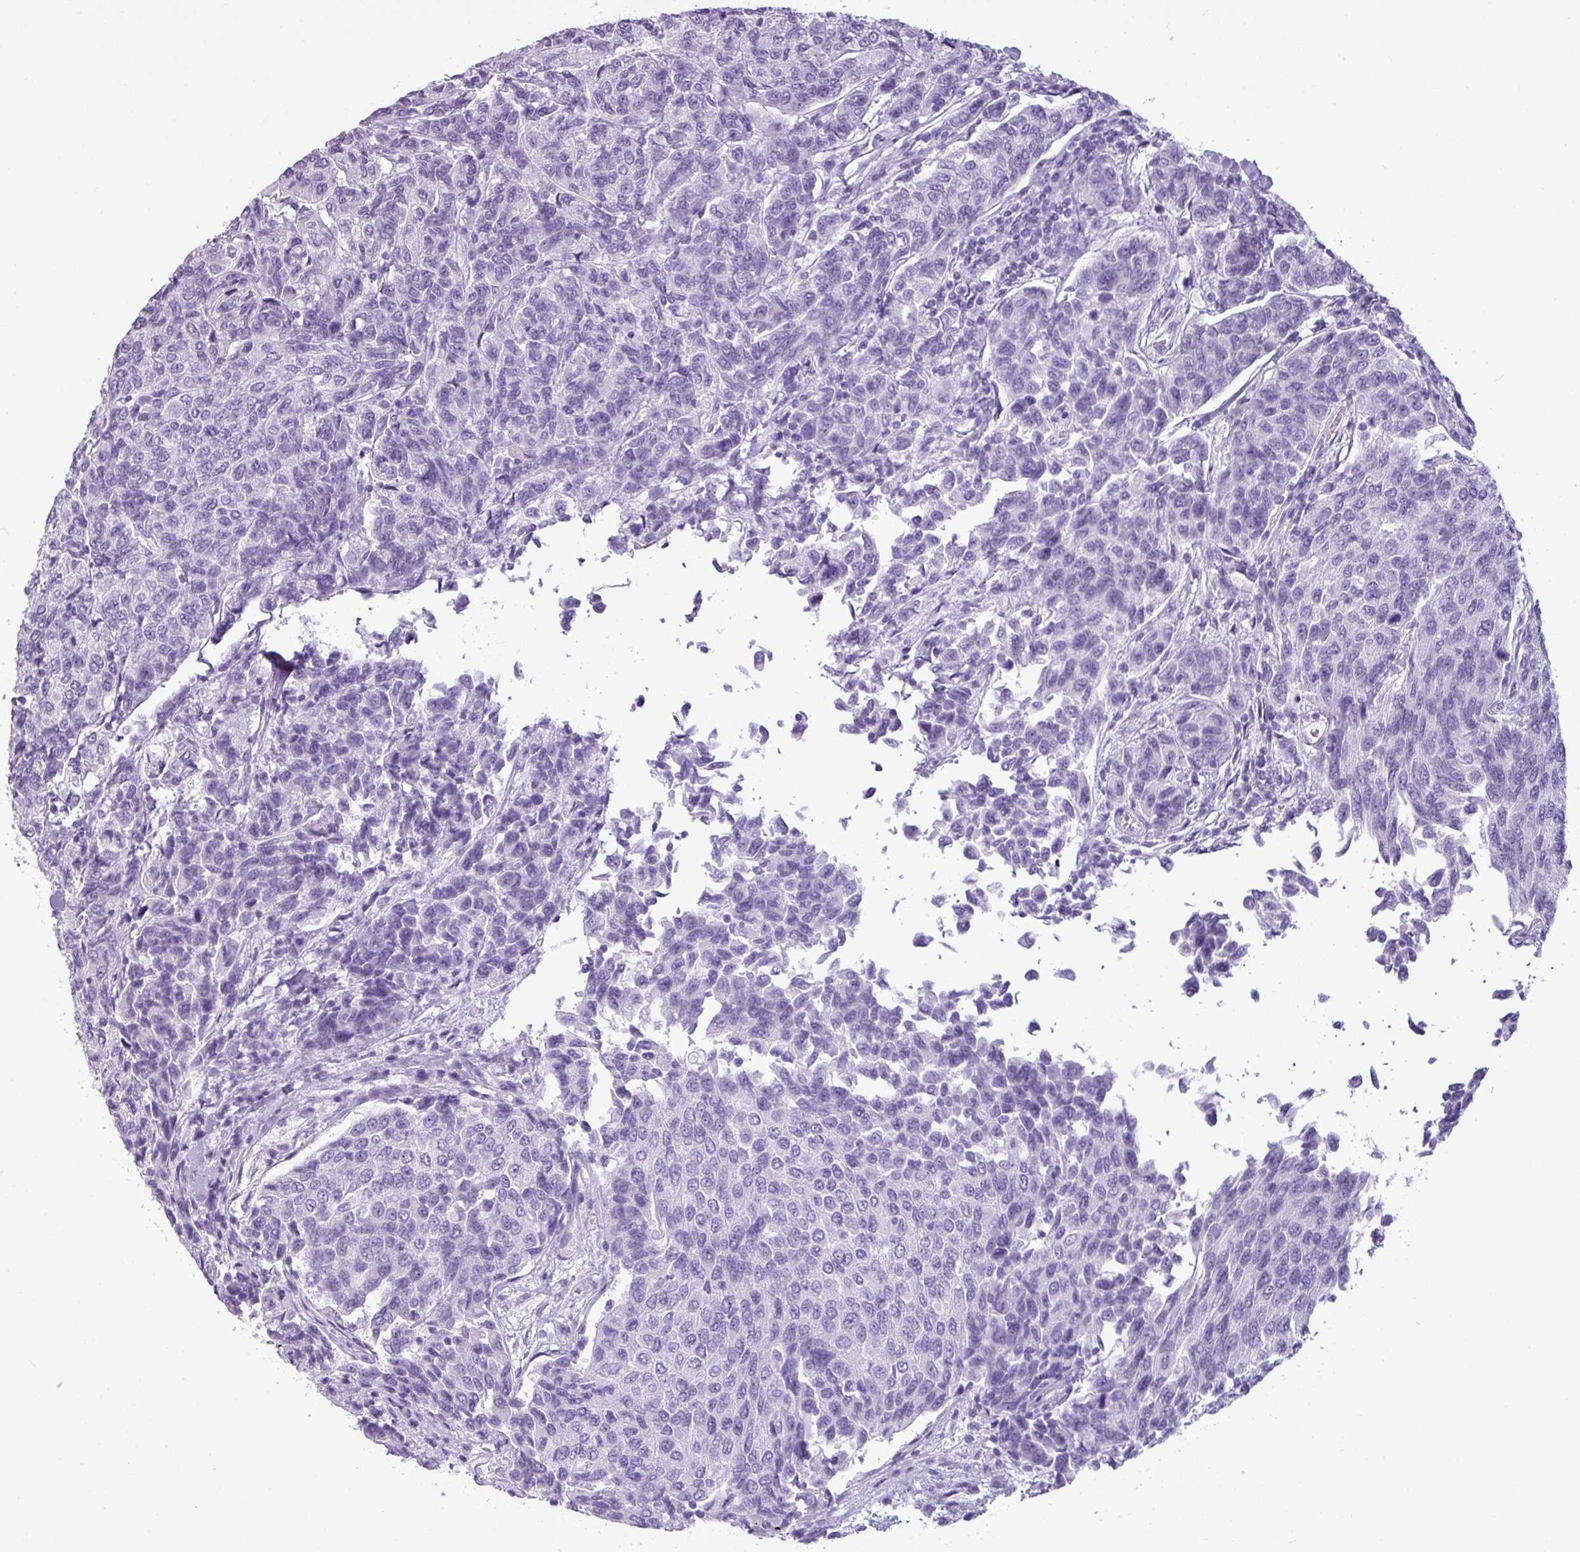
{"staining": {"intensity": "negative", "quantity": "none", "location": "none"}, "tissue": "breast cancer", "cell_type": "Tumor cells", "image_type": "cancer", "snomed": [{"axis": "morphology", "description": "Duct carcinoma"}, {"axis": "topography", "description": "Breast"}], "caption": "DAB immunohistochemical staining of infiltrating ductal carcinoma (breast) displays no significant expression in tumor cells.", "gene": "AMY1B", "patient": {"sex": "female", "age": 55}}